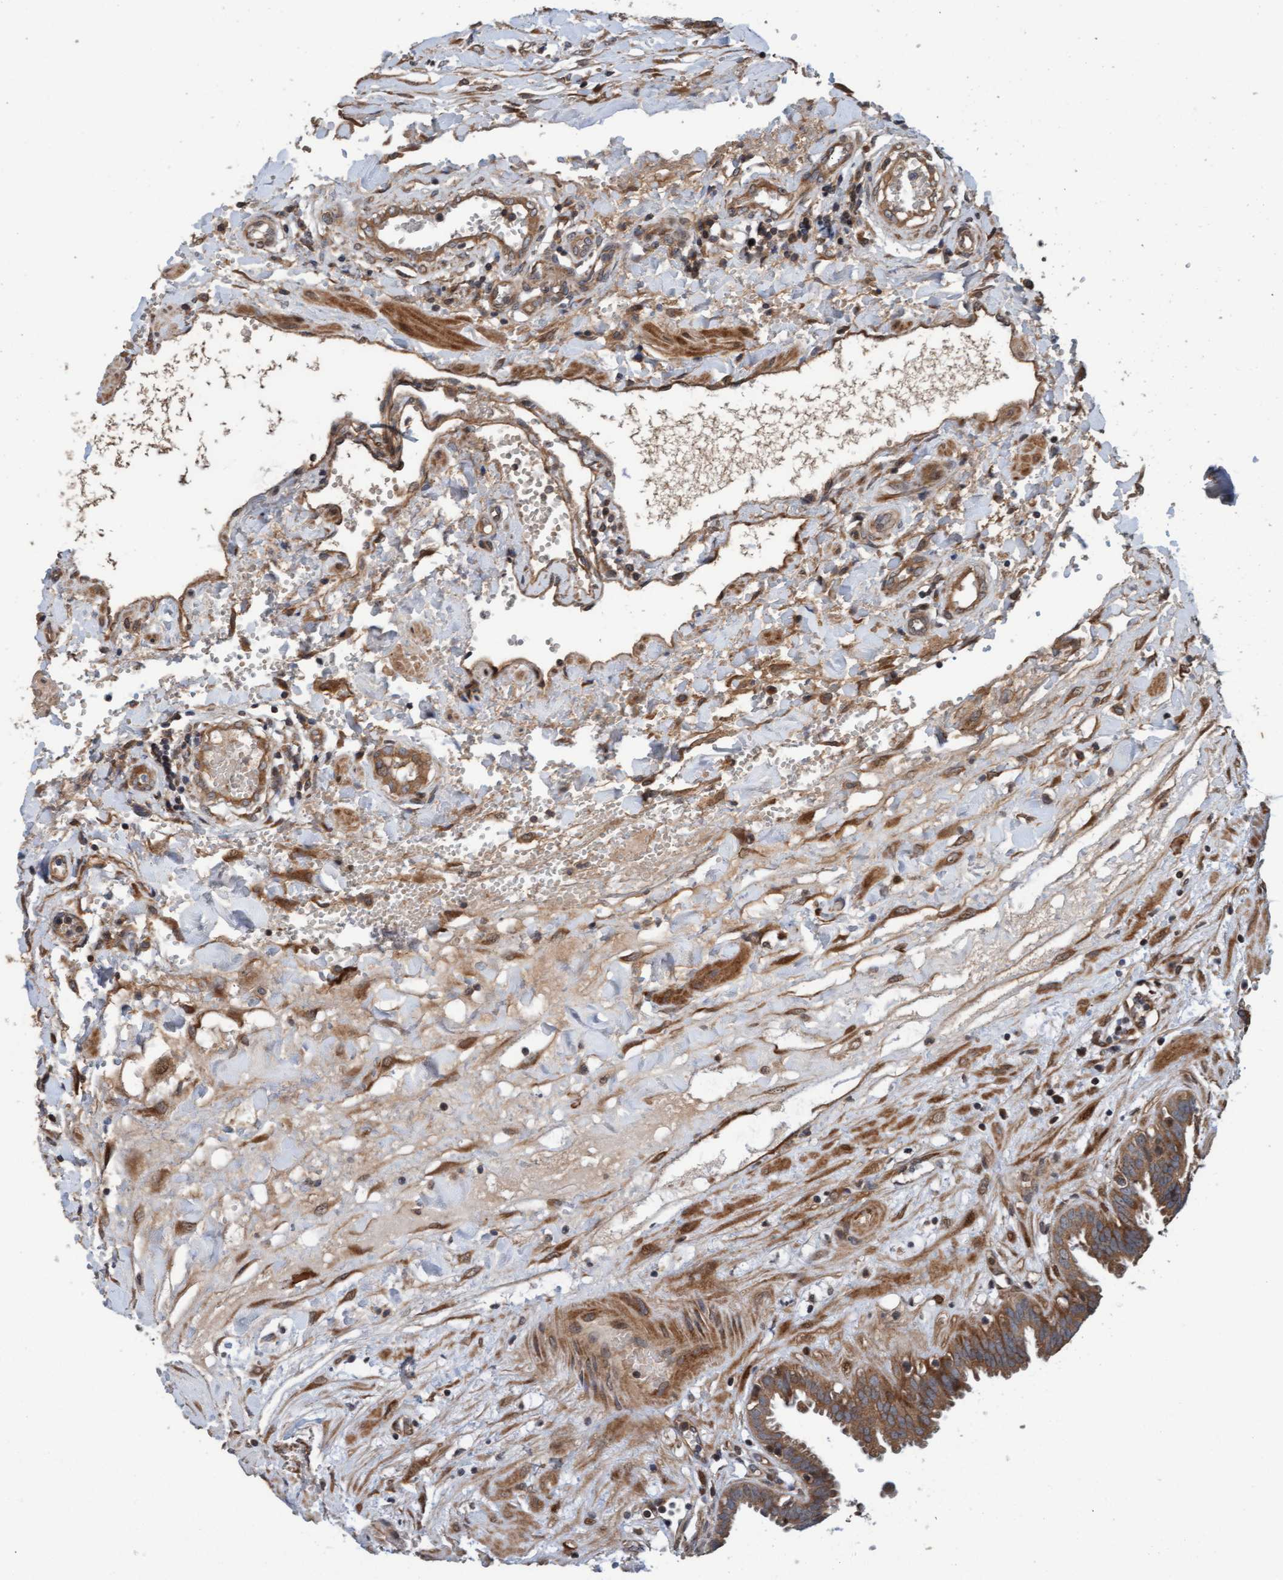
{"staining": {"intensity": "moderate", "quantity": ">75%", "location": "cytoplasmic/membranous"}, "tissue": "fallopian tube", "cell_type": "Glandular cells", "image_type": "normal", "snomed": [{"axis": "morphology", "description": "Normal tissue, NOS"}, {"axis": "topography", "description": "Fallopian tube"}, {"axis": "topography", "description": "Placenta"}], "caption": "Glandular cells exhibit medium levels of moderate cytoplasmic/membranous positivity in approximately >75% of cells in unremarkable fallopian tube.", "gene": "MLXIP", "patient": {"sex": "female", "age": 32}}